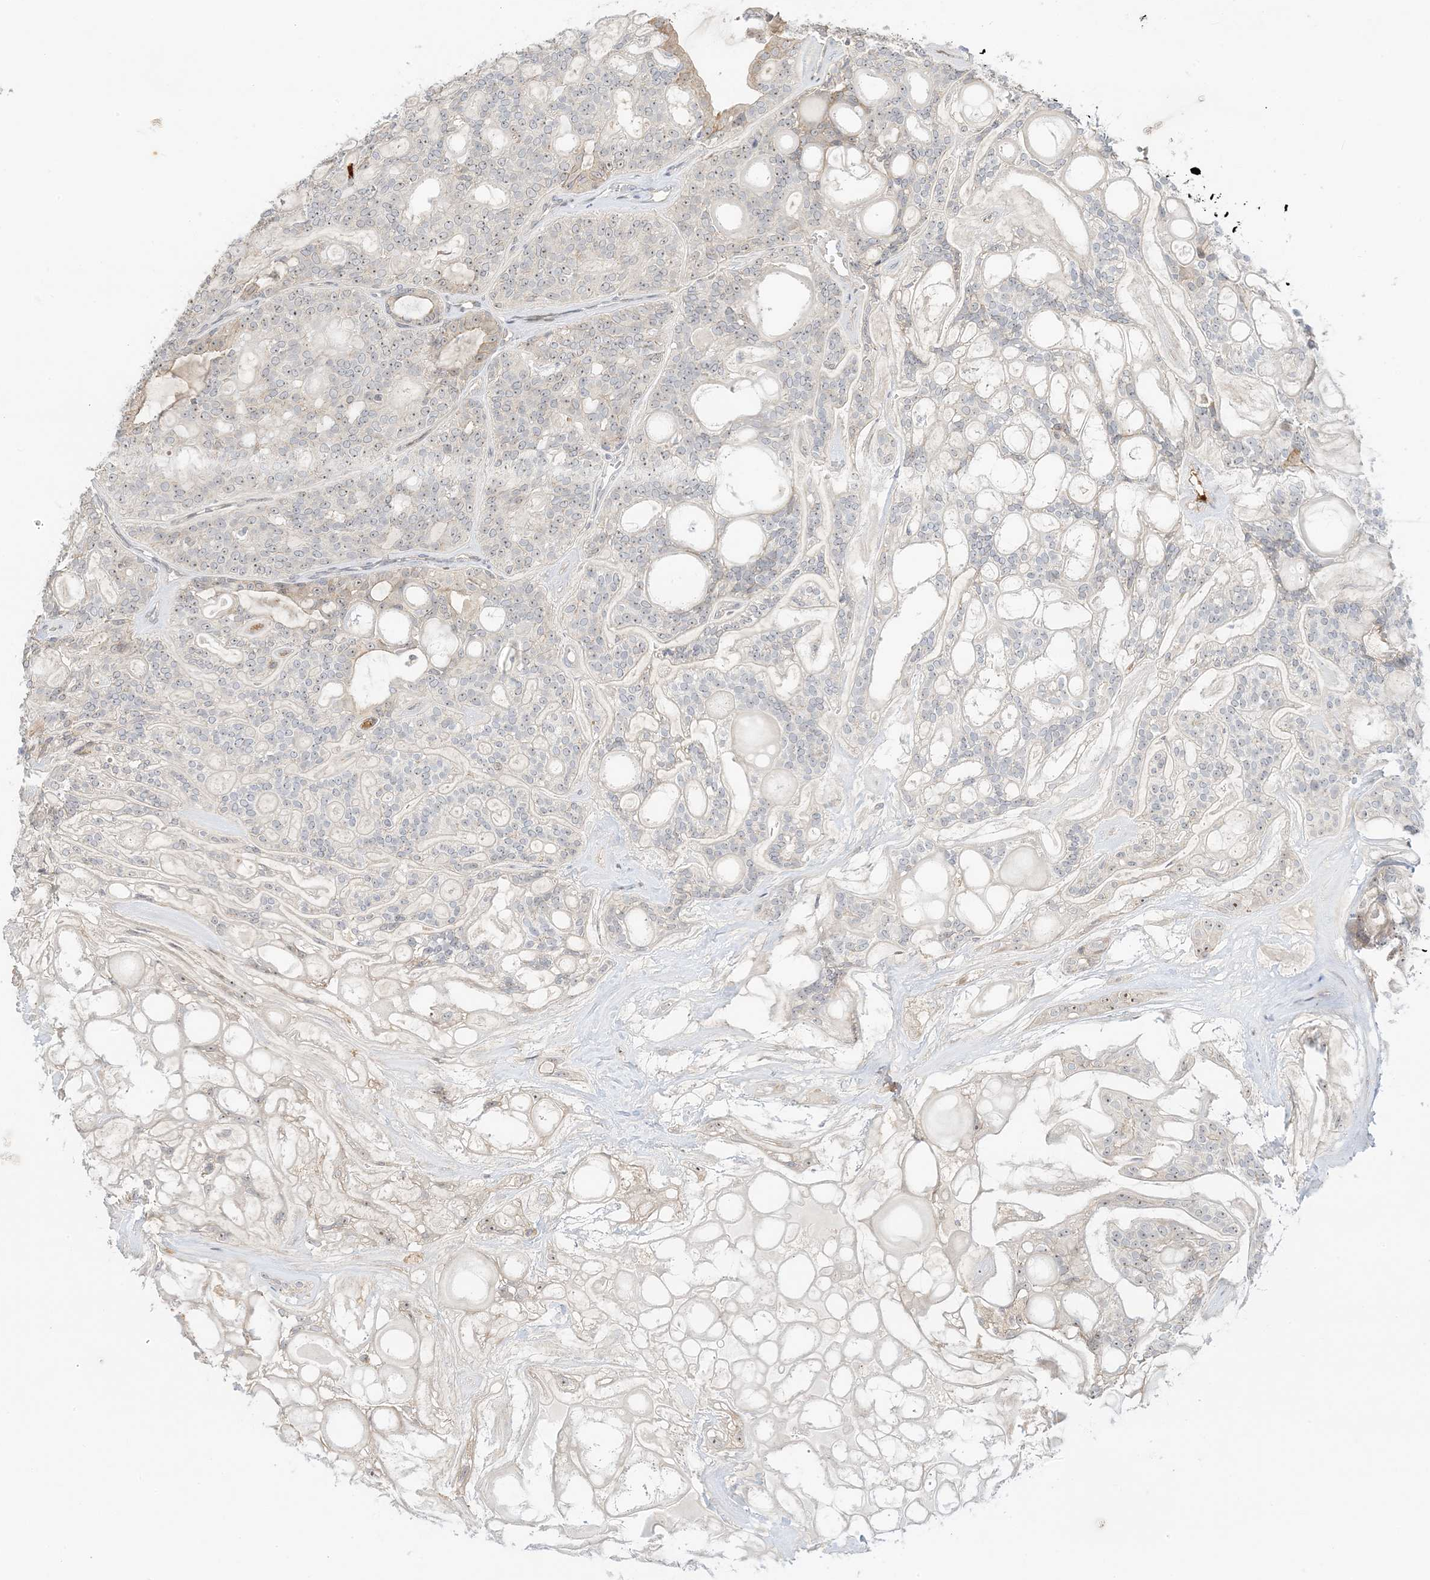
{"staining": {"intensity": "weak", "quantity": "<25%", "location": "nuclear"}, "tissue": "head and neck cancer", "cell_type": "Tumor cells", "image_type": "cancer", "snomed": [{"axis": "morphology", "description": "Adenocarcinoma, NOS"}, {"axis": "topography", "description": "Head-Neck"}], "caption": "A micrograph of adenocarcinoma (head and neck) stained for a protein reveals no brown staining in tumor cells. (DAB (3,3'-diaminobenzidine) immunohistochemistry (IHC), high magnification).", "gene": "ETAA1", "patient": {"sex": "male", "age": 66}}